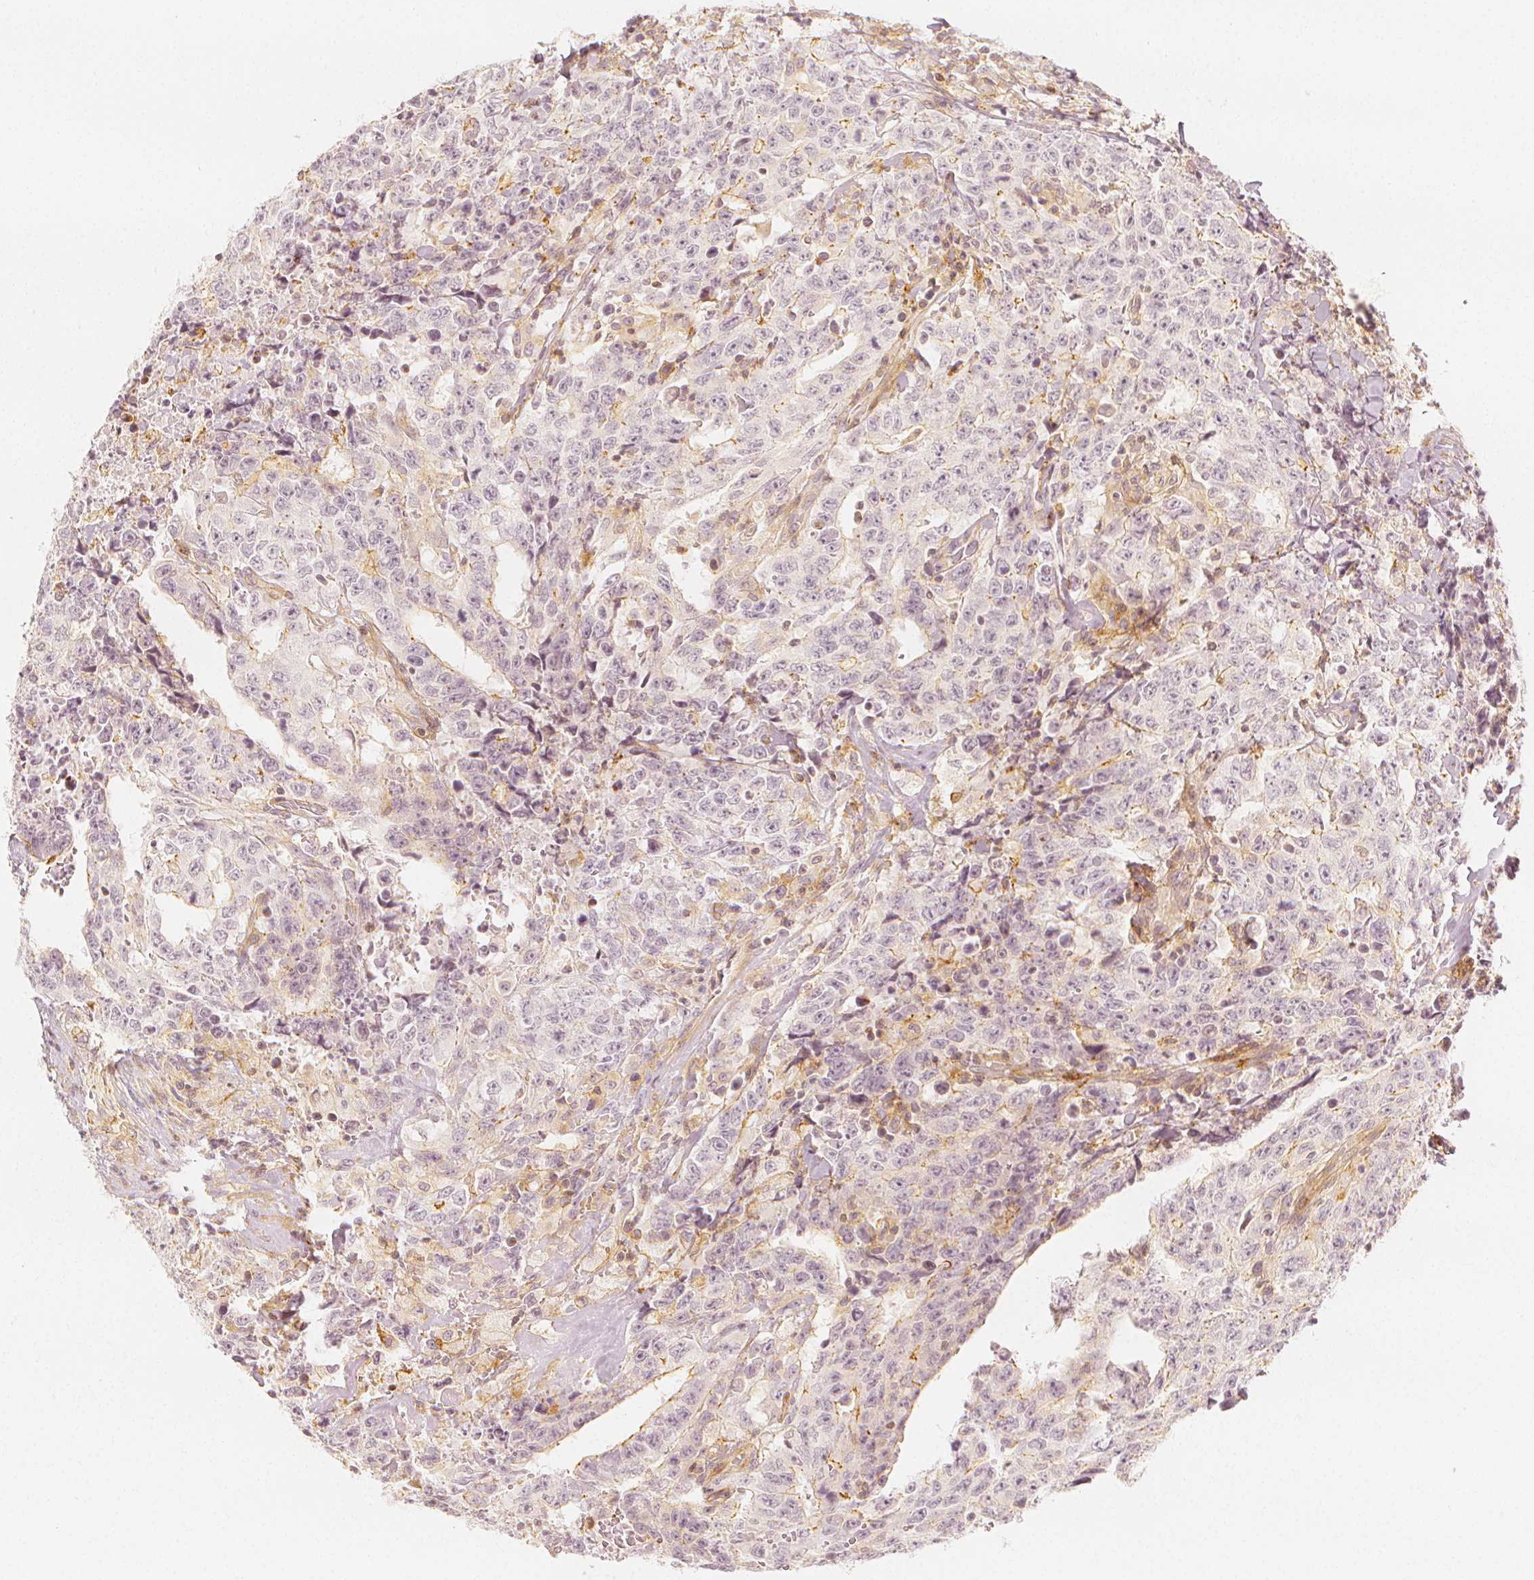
{"staining": {"intensity": "weak", "quantity": "<25%", "location": "cytoplasmic/membranous"}, "tissue": "testis cancer", "cell_type": "Tumor cells", "image_type": "cancer", "snomed": [{"axis": "morphology", "description": "Carcinoma, Embryonal, NOS"}, {"axis": "topography", "description": "Testis"}], "caption": "Testis cancer was stained to show a protein in brown. There is no significant positivity in tumor cells.", "gene": "ARHGAP26", "patient": {"sex": "male", "age": 24}}